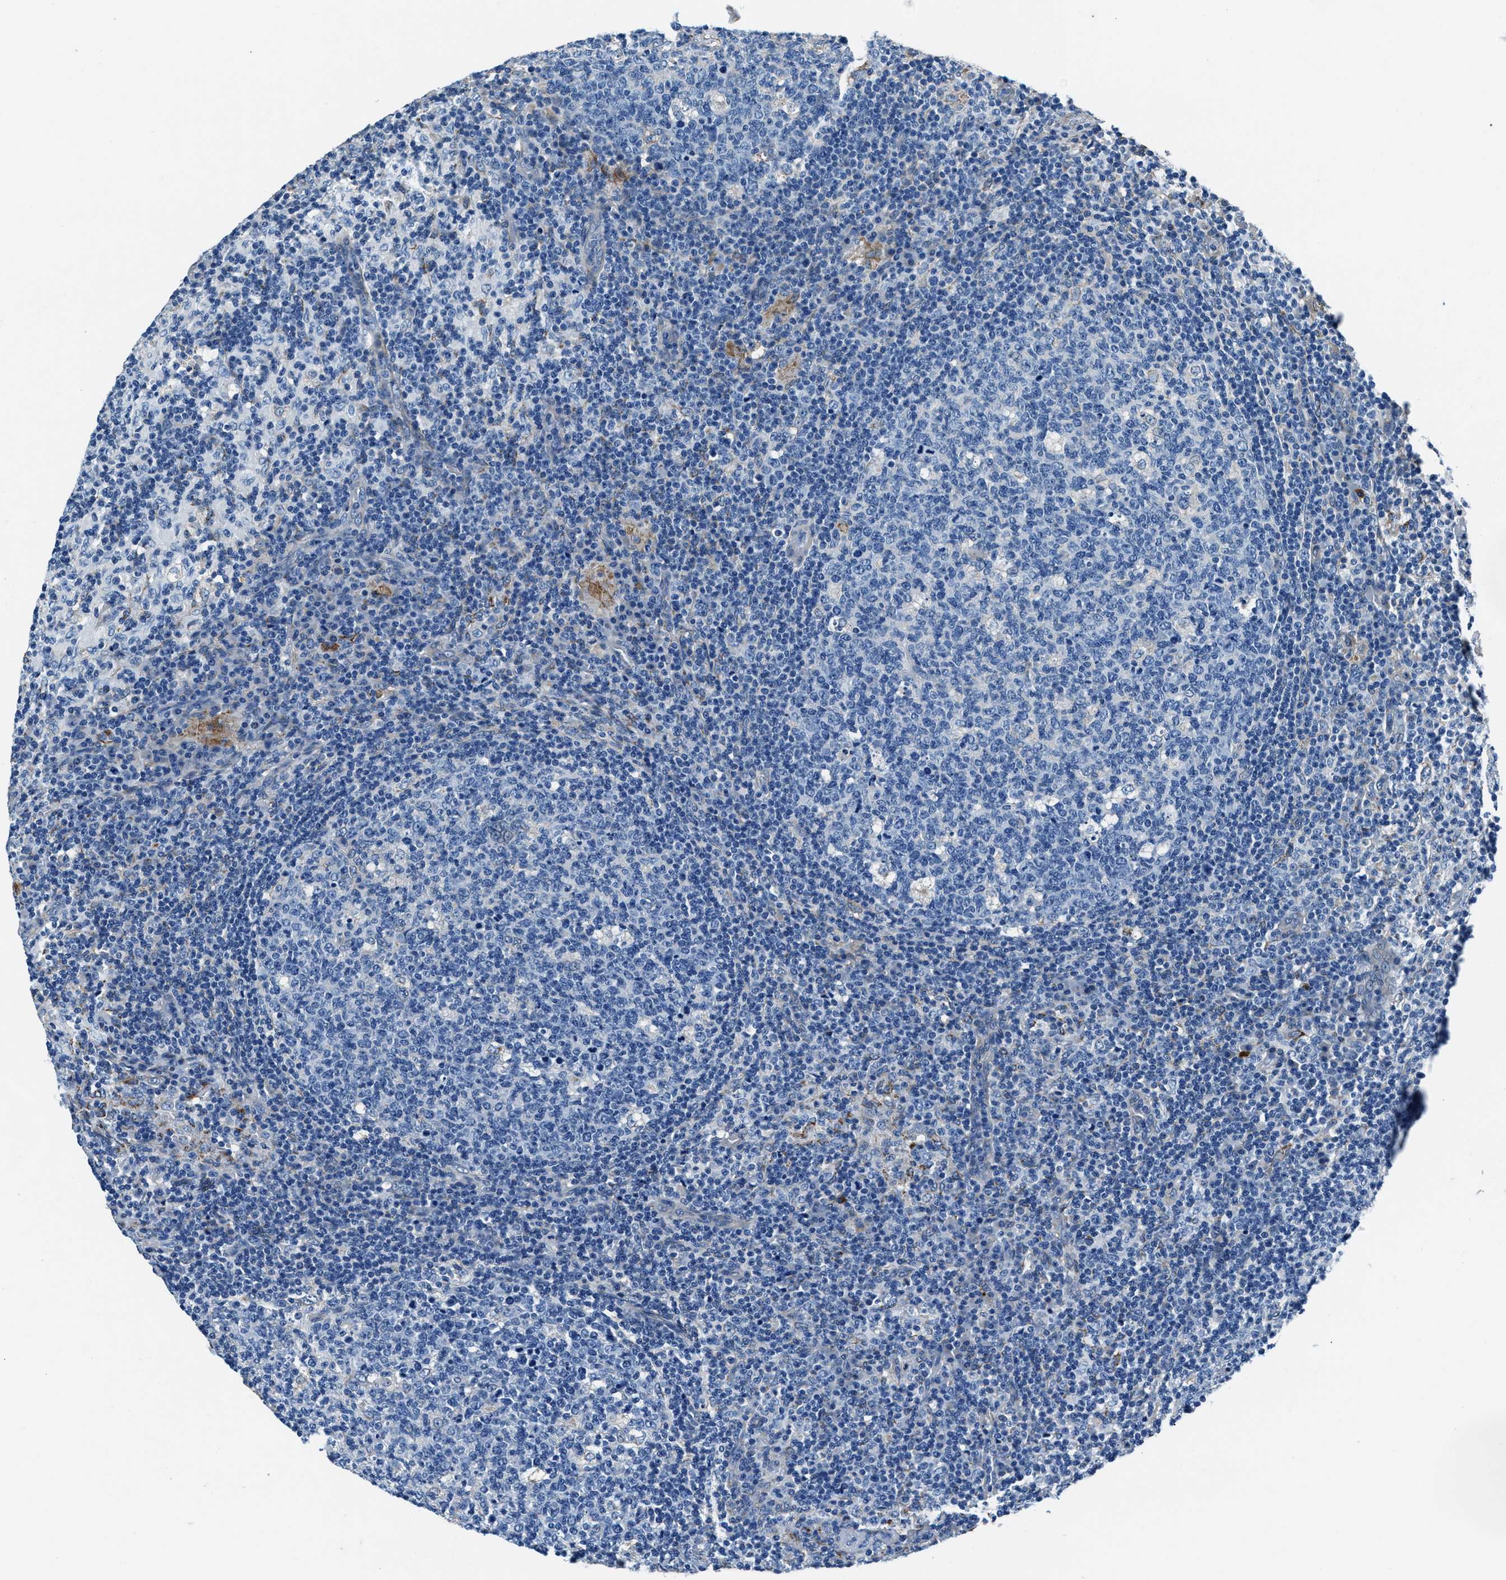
{"staining": {"intensity": "negative", "quantity": "none", "location": "none"}, "tissue": "lymph node", "cell_type": "Germinal center cells", "image_type": "normal", "snomed": [{"axis": "morphology", "description": "Normal tissue, NOS"}, {"axis": "morphology", "description": "Inflammation, NOS"}, {"axis": "topography", "description": "Lymph node"}], "caption": "Immunohistochemical staining of benign lymph node demonstrates no significant expression in germinal center cells. The staining was performed using DAB (3,3'-diaminobenzidine) to visualize the protein expression in brown, while the nuclei were stained in blue with hematoxylin (Magnification: 20x).", "gene": "PRTFDC1", "patient": {"sex": "male", "age": 55}}